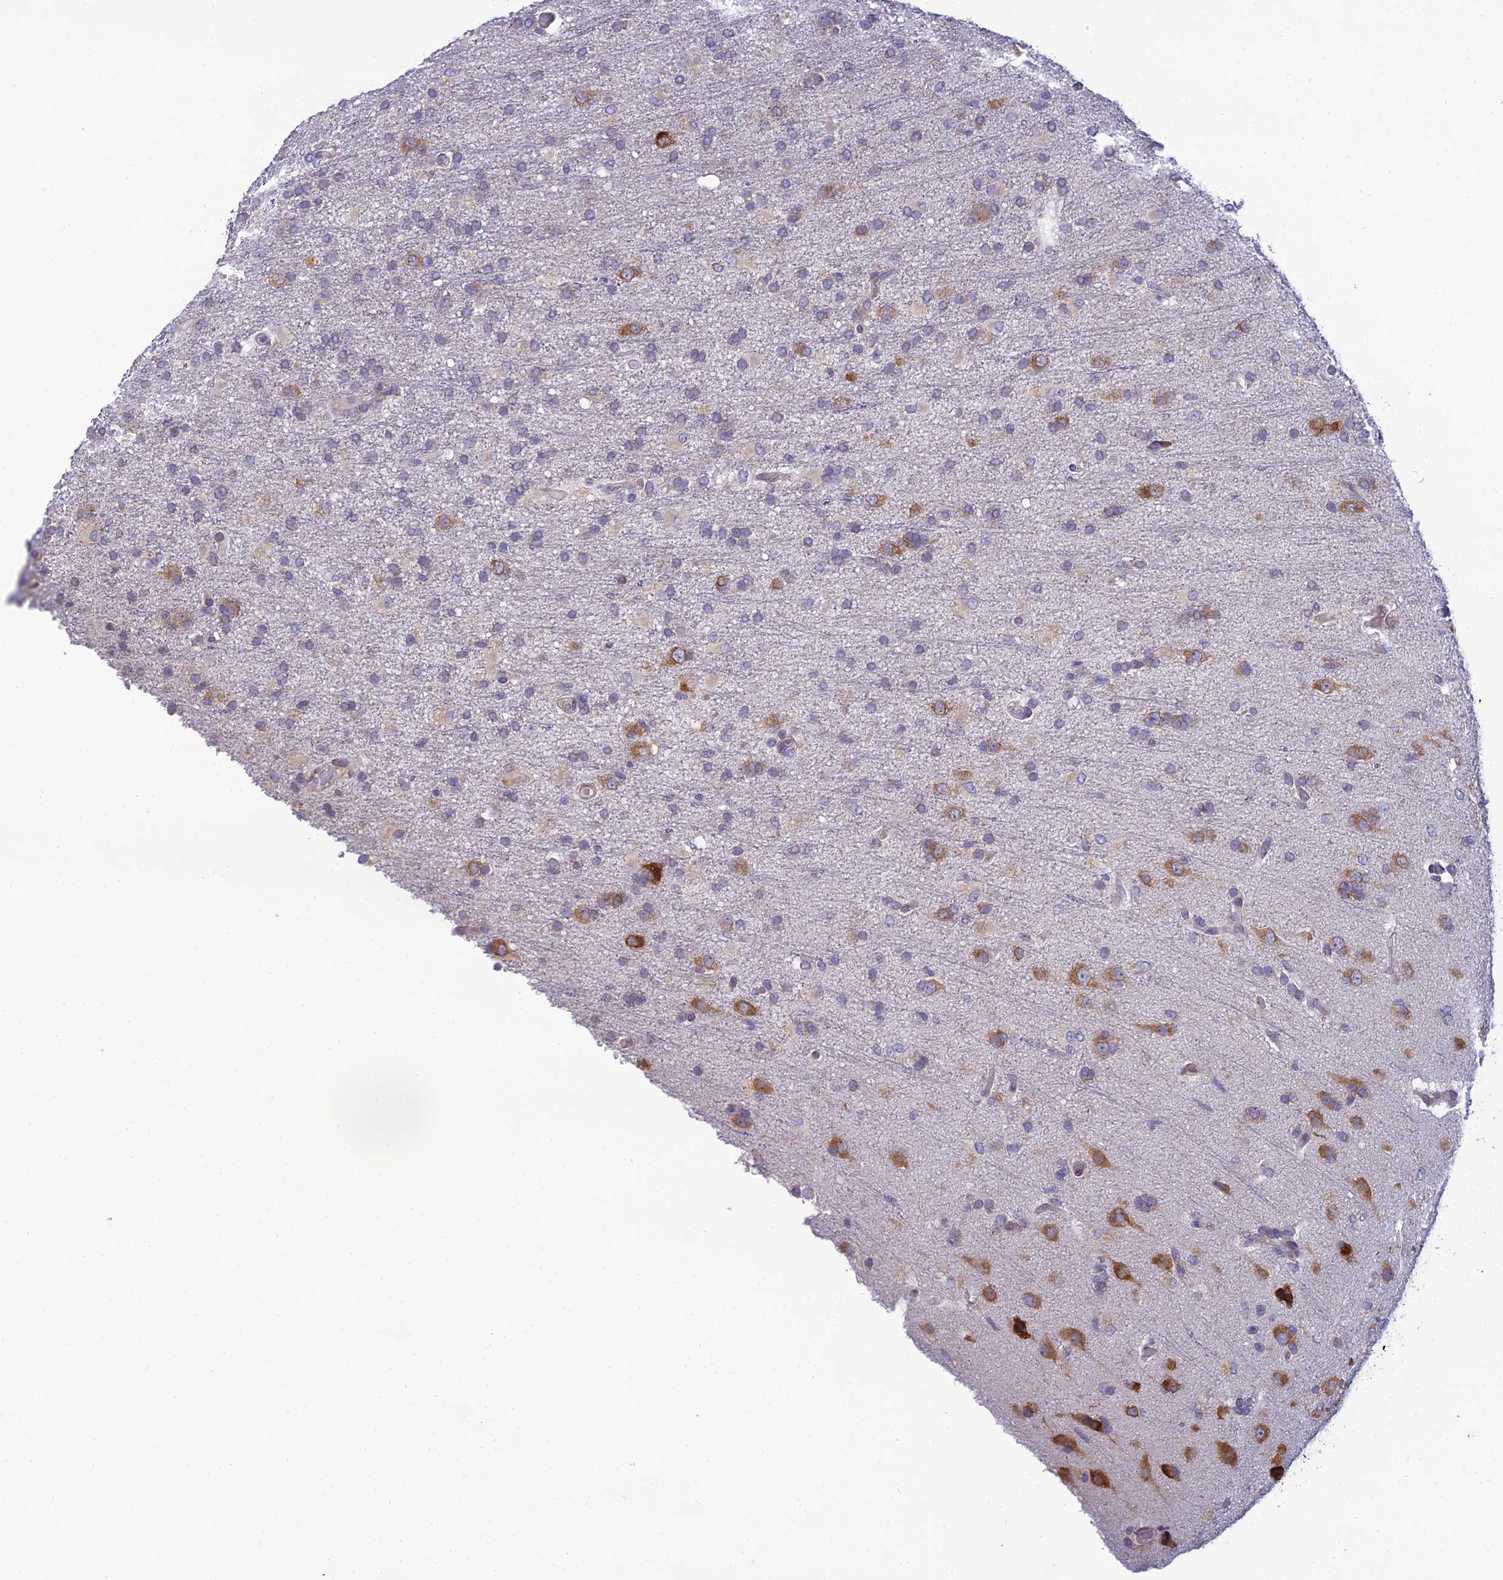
{"staining": {"intensity": "moderate", "quantity": "<25%", "location": "cytoplasmic/membranous"}, "tissue": "glioma", "cell_type": "Tumor cells", "image_type": "cancer", "snomed": [{"axis": "morphology", "description": "Glioma, malignant, High grade"}, {"axis": "topography", "description": "Brain"}], "caption": "The immunohistochemical stain highlights moderate cytoplasmic/membranous positivity in tumor cells of glioma tissue.", "gene": "CLCN7", "patient": {"sex": "female", "age": 74}}